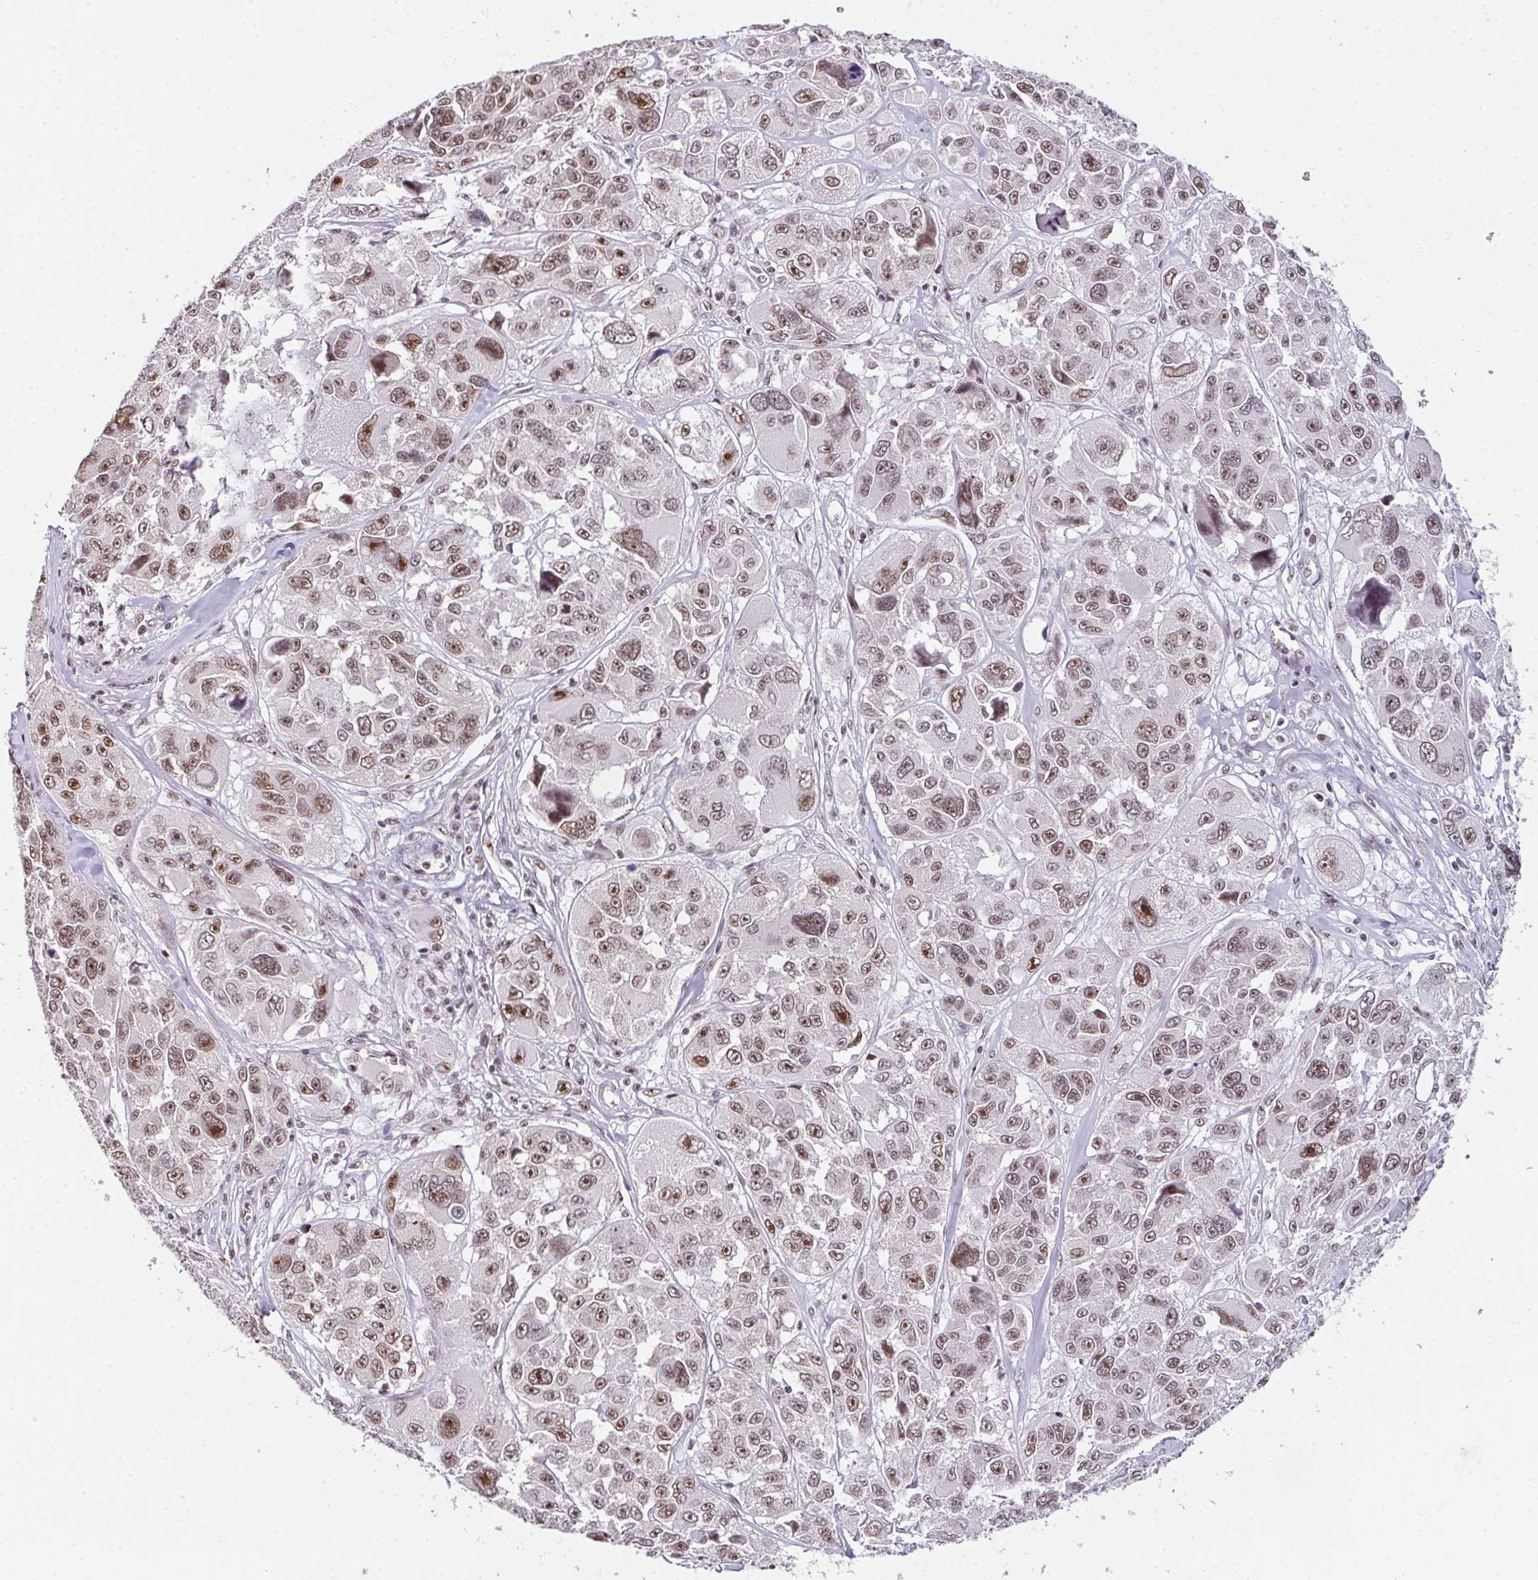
{"staining": {"intensity": "moderate", "quantity": ">75%", "location": "nuclear"}, "tissue": "melanoma", "cell_type": "Tumor cells", "image_type": "cancer", "snomed": [{"axis": "morphology", "description": "Malignant melanoma, NOS"}, {"axis": "topography", "description": "Skin"}], "caption": "Protein positivity by immunohistochemistry (IHC) reveals moderate nuclear expression in about >75% of tumor cells in melanoma.", "gene": "ZNF800", "patient": {"sex": "female", "age": 66}}